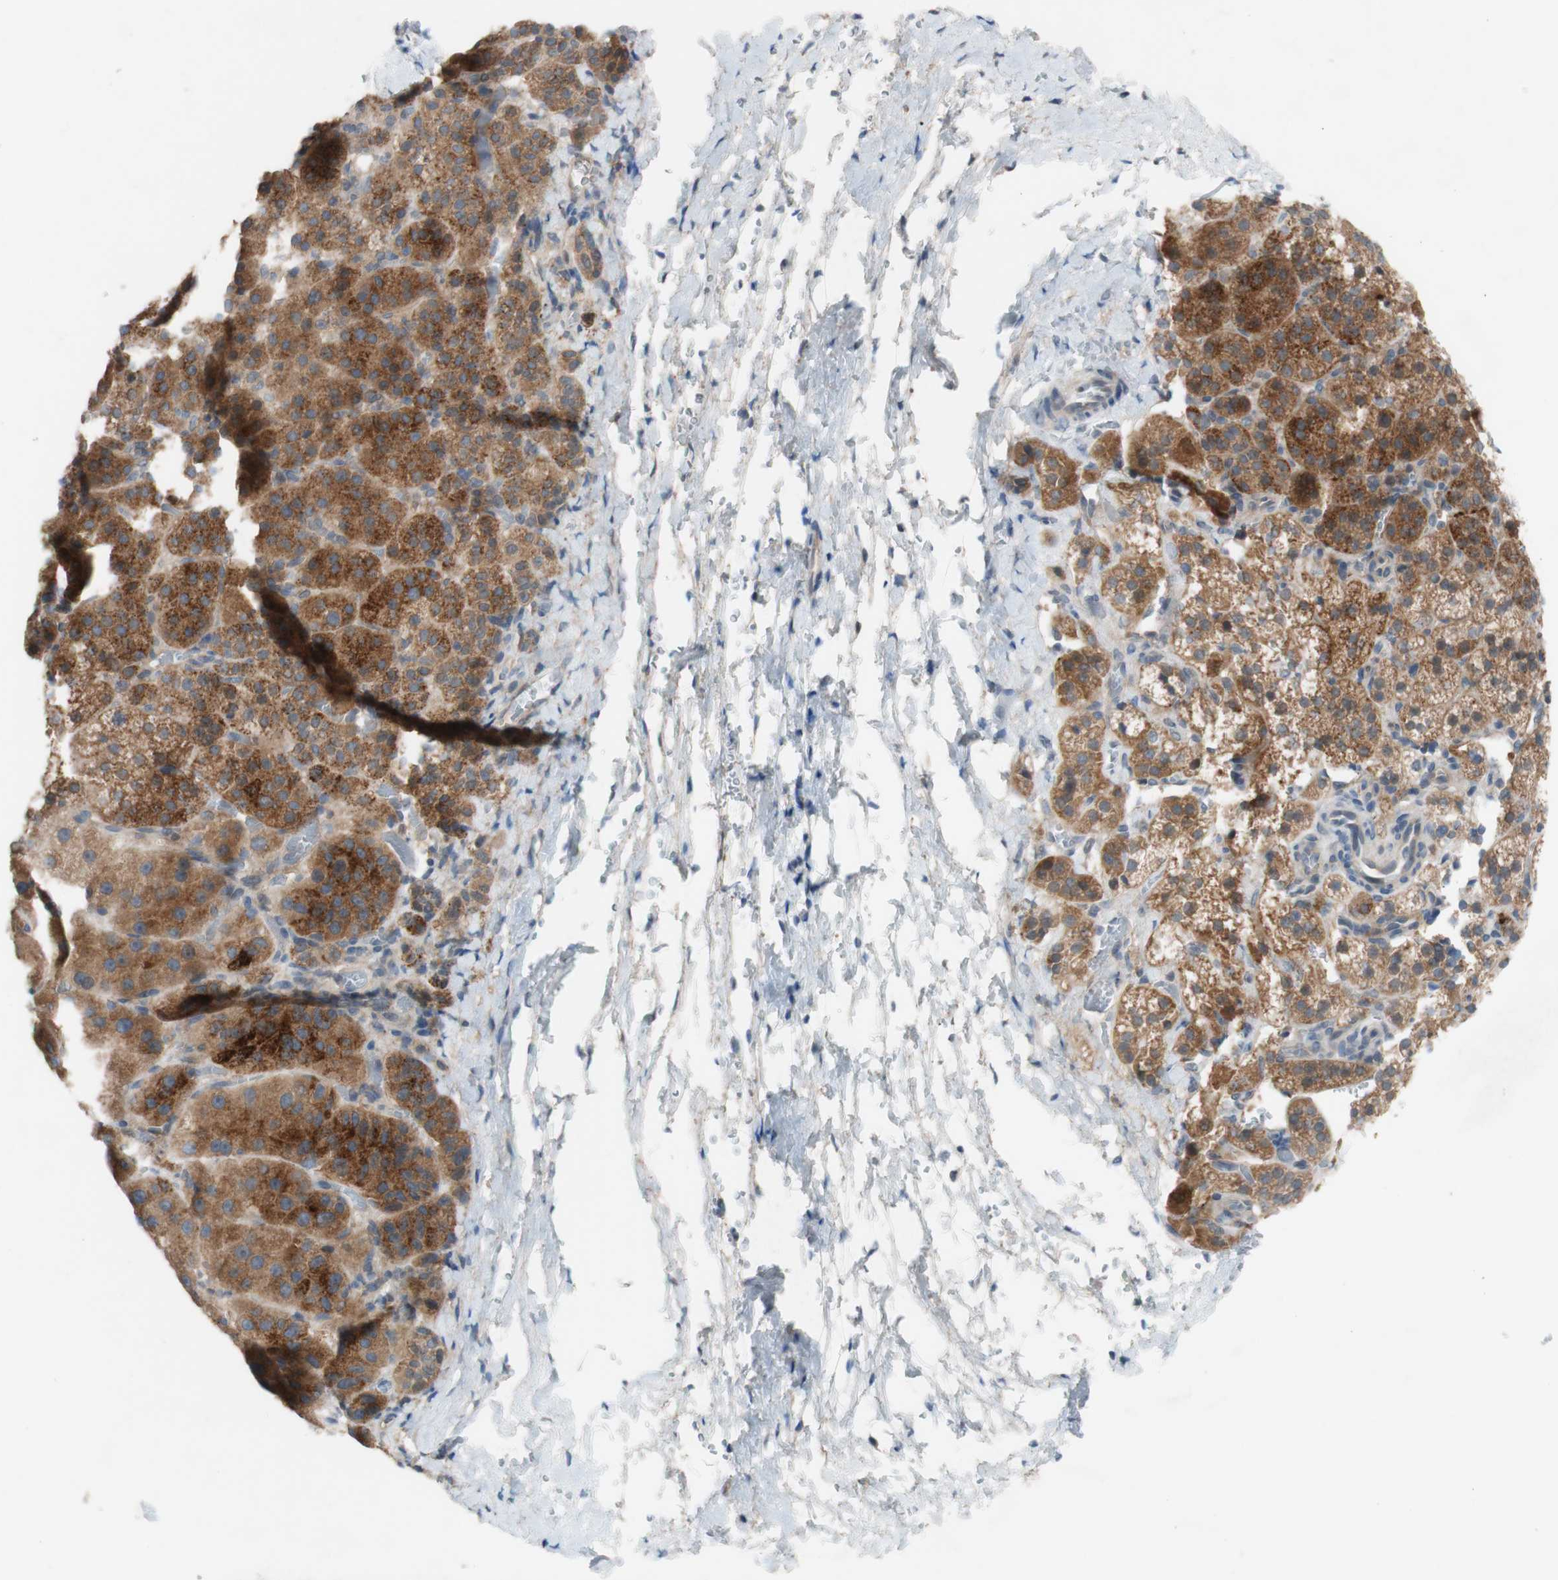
{"staining": {"intensity": "moderate", "quantity": ">75%", "location": "cytoplasmic/membranous"}, "tissue": "adrenal gland", "cell_type": "Glandular cells", "image_type": "normal", "snomed": [{"axis": "morphology", "description": "Normal tissue, NOS"}, {"axis": "topography", "description": "Adrenal gland"}], "caption": "Adrenal gland stained with DAB immunohistochemistry demonstrates medium levels of moderate cytoplasmic/membranous expression in approximately >75% of glandular cells. (DAB (3,3'-diaminobenzidine) = brown stain, brightfield microscopy at high magnification).", "gene": "PEX2", "patient": {"sex": "female", "age": 57}}